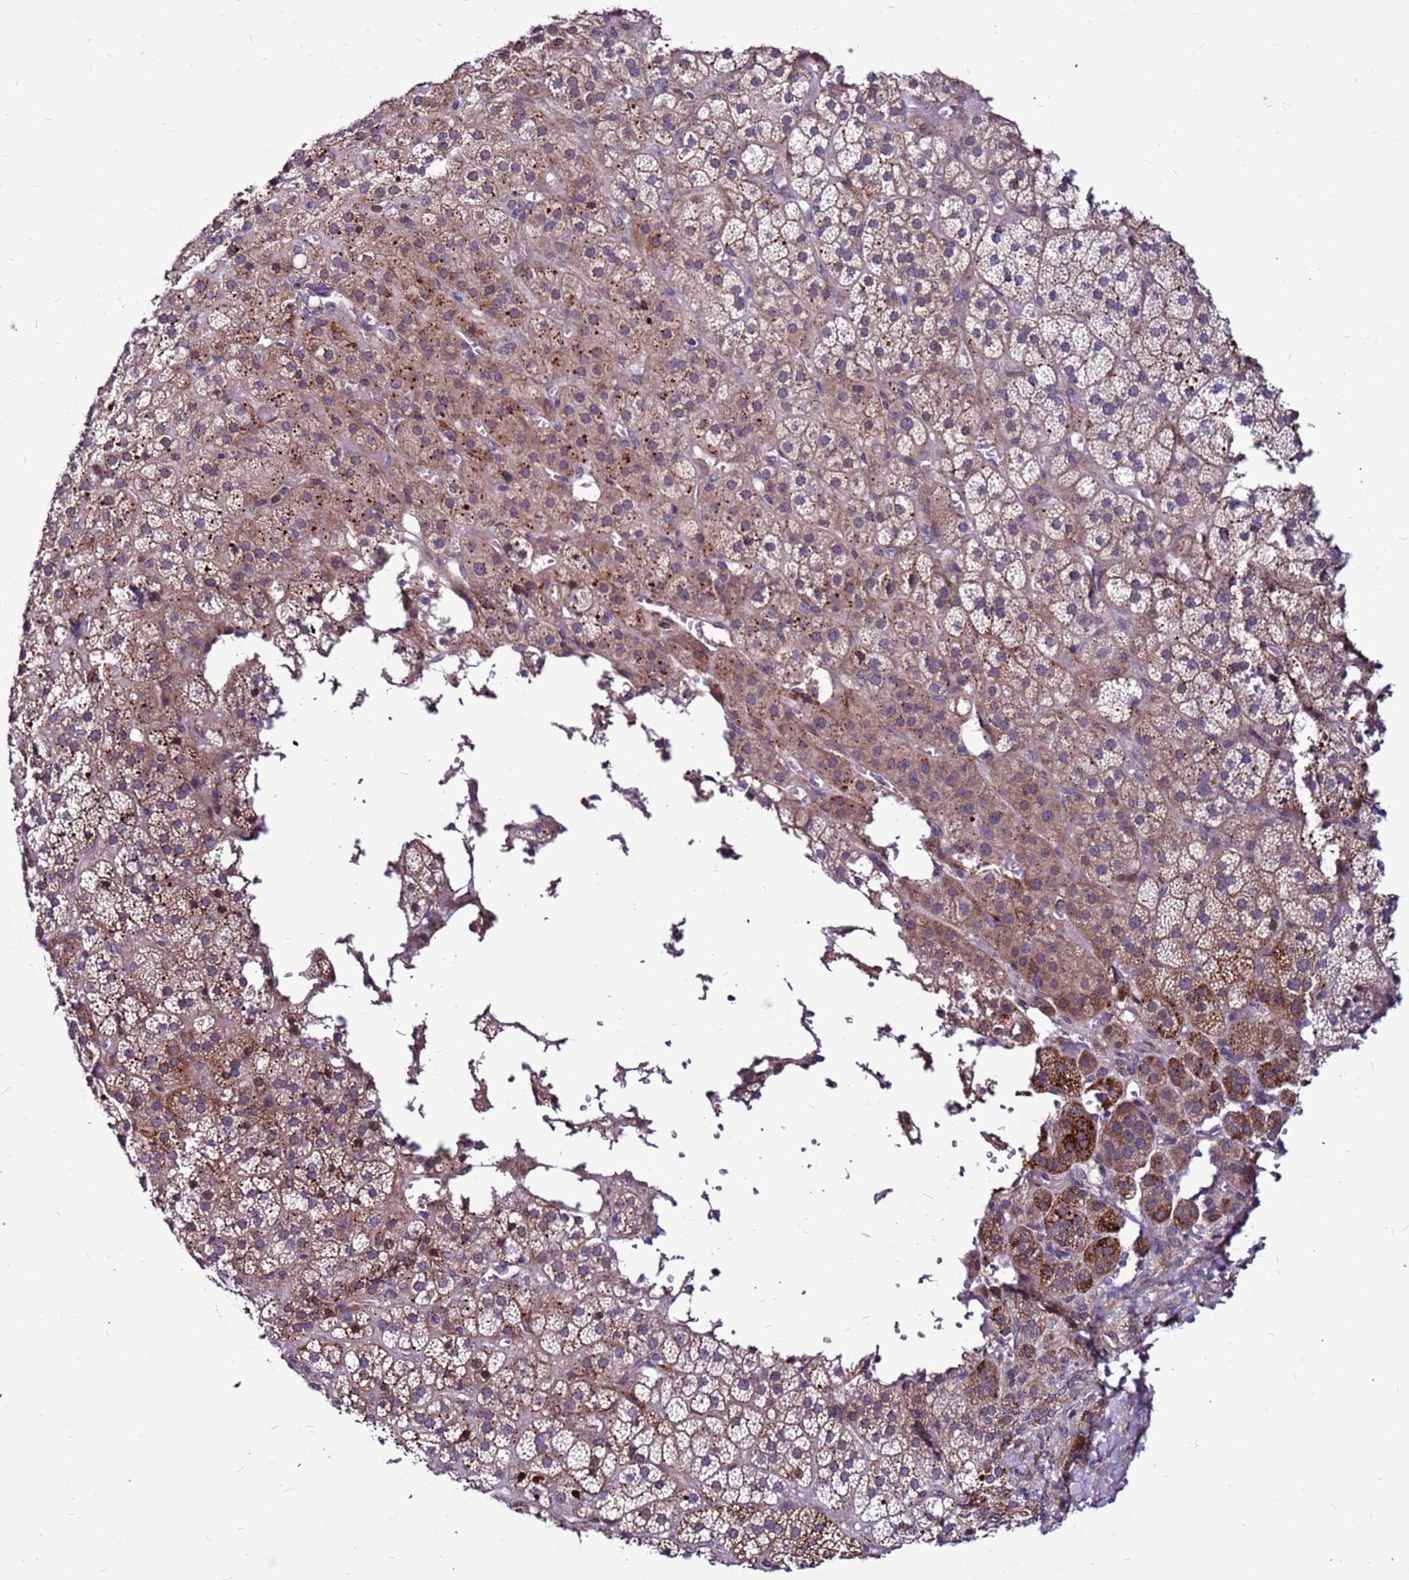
{"staining": {"intensity": "moderate", "quantity": "25%-75%", "location": "cytoplasmic/membranous"}, "tissue": "adrenal gland", "cell_type": "Glandular cells", "image_type": "normal", "snomed": [{"axis": "morphology", "description": "Normal tissue, NOS"}, {"axis": "topography", "description": "Adrenal gland"}], "caption": "Moderate cytoplasmic/membranous staining is present in approximately 25%-75% of glandular cells in normal adrenal gland.", "gene": "CCDC71", "patient": {"sex": "female", "age": 70}}